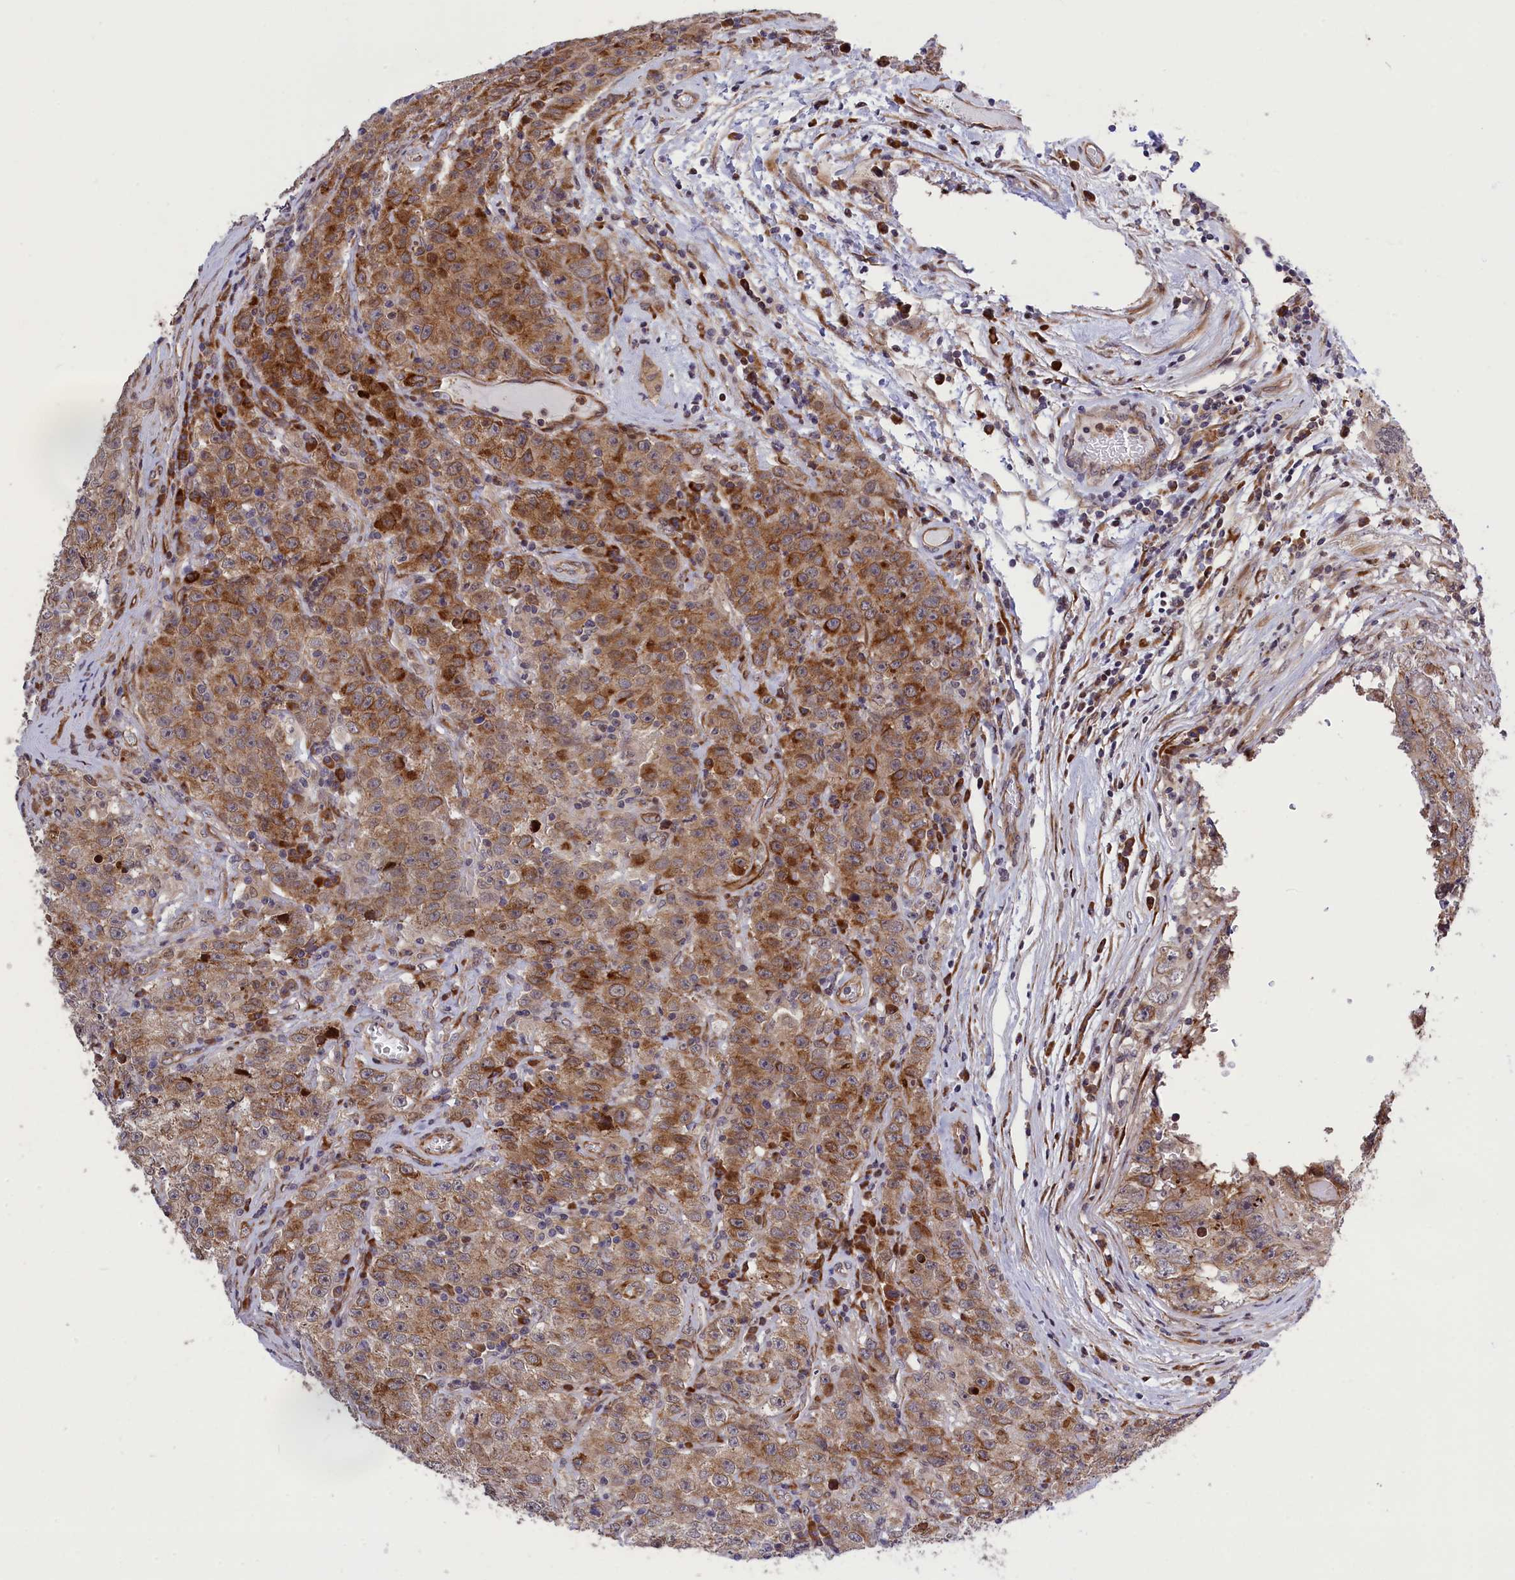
{"staining": {"intensity": "moderate", "quantity": ">75%", "location": "cytoplasmic/membranous"}, "tissue": "testis cancer", "cell_type": "Tumor cells", "image_type": "cancer", "snomed": [{"axis": "morphology", "description": "Seminoma, NOS"}, {"axis": "morphology", "description": "Carcinoma, Embryonal, NOS"}, {"axis": "topography", "description": "Testis"}], "caption": "Testis cancer stained with a brown dye demonstrates moderate cytoplasmic/membranous positive expression in about >75% of tumor cells.", "gene": "DDX60L", "patient": {"sex": "male", "age": 43}}